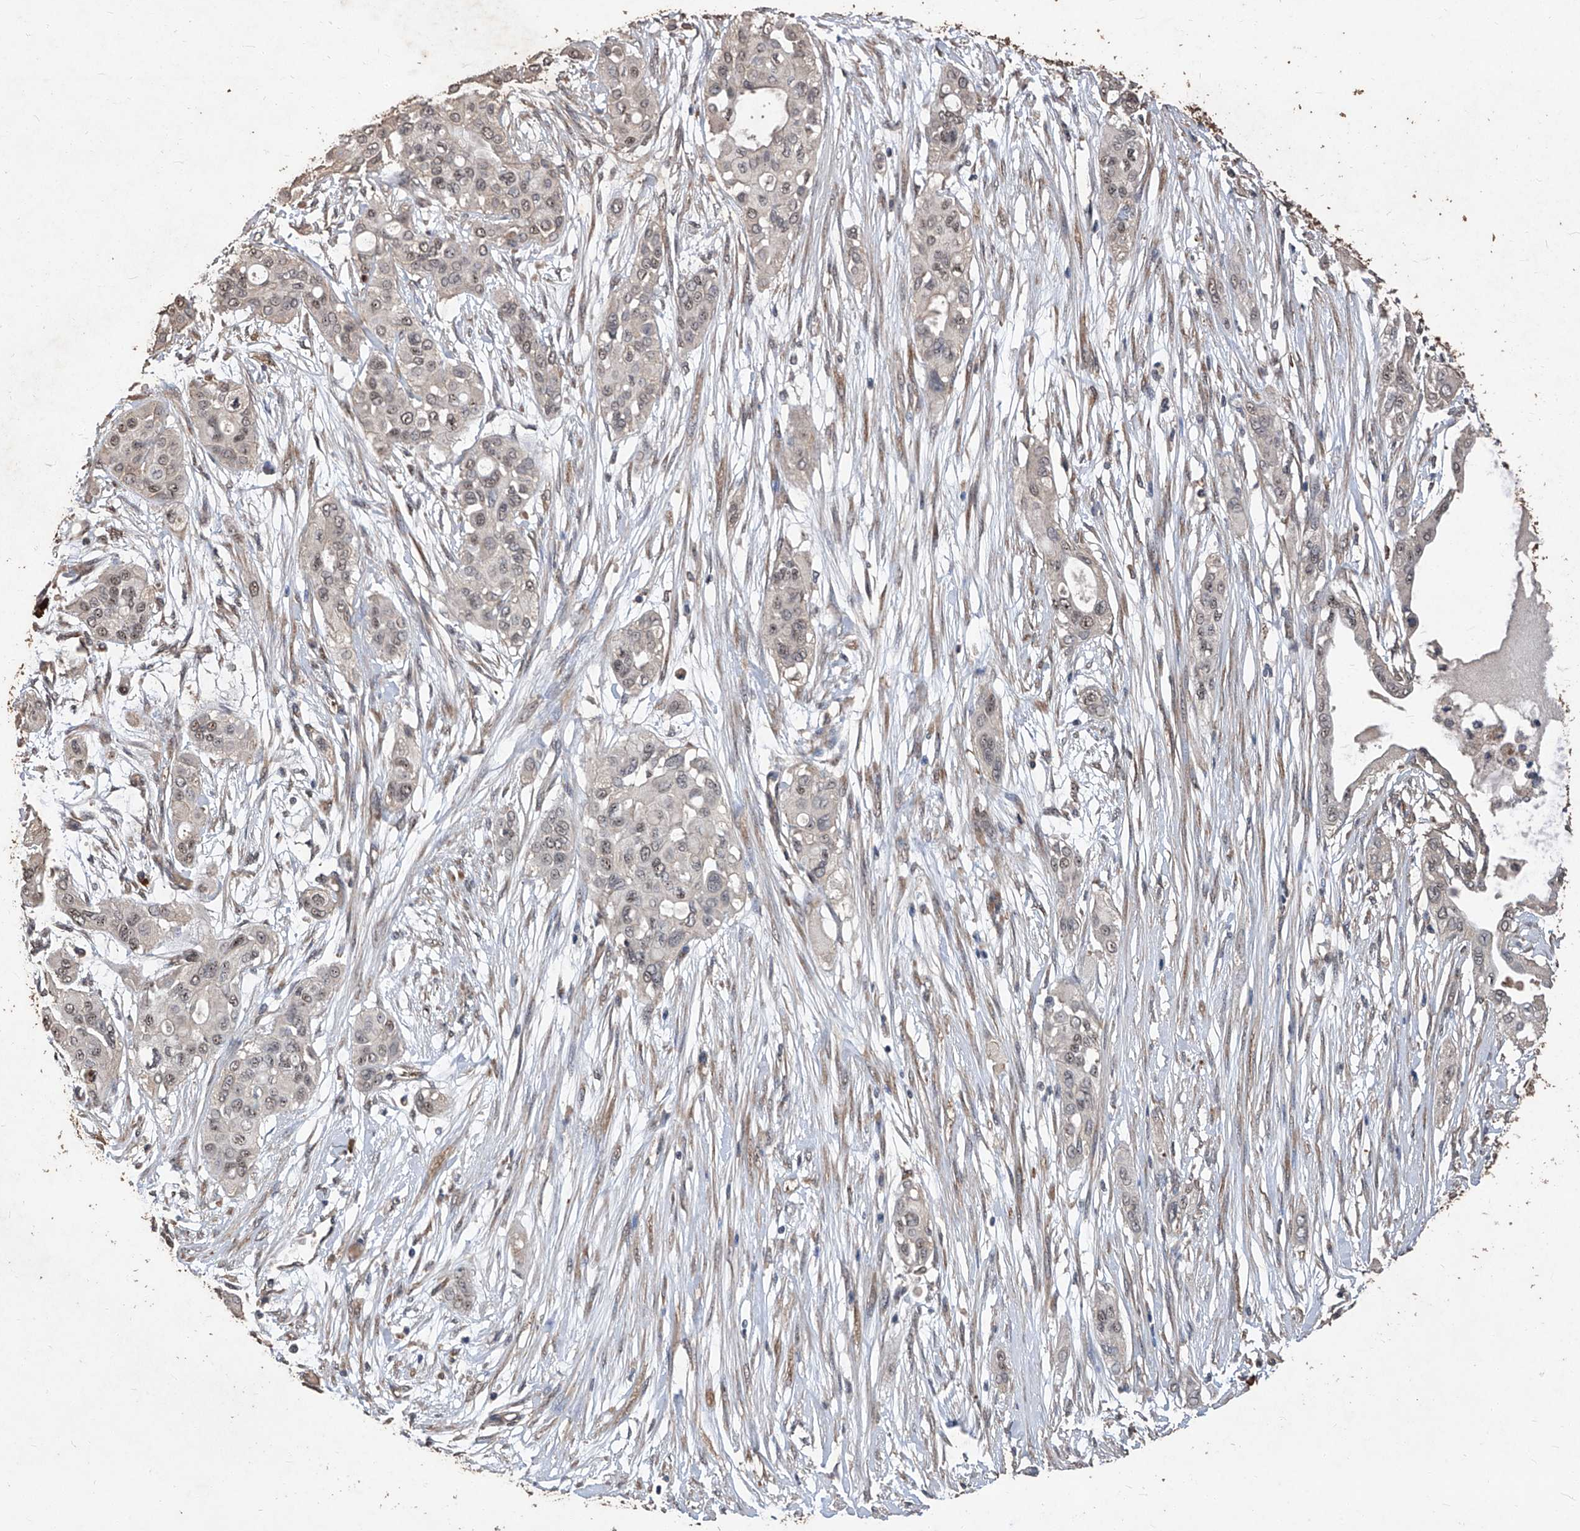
{"staining": {"intensity": "strong", "quantity": "<25%", "location": "cytoplasmic/membranous"}, "tissue": "pancreatic cancer", "cell_type": "Tumor cells", "image_type": "cancer", "snomed": [{"axis": "morphology", "description": "Adenocarcinoma, NOS"}, {"axis": "topography", "description": "Pancreas"}], "caption": "Immunohistochemical staining of human pancreatic cancer (adenocarcinoma) shows strong cytoplasmic/membranous protein staining in approximately <25% of tumor cells. The protein of interest is stained brown, and the nuclei are stained in blue (DAB (3,3'-diaminobenzidine) IHC with brightfield microscopy, high magnification).", "gene": "EML1", "patient": {"sex": "female", "age": 60}}